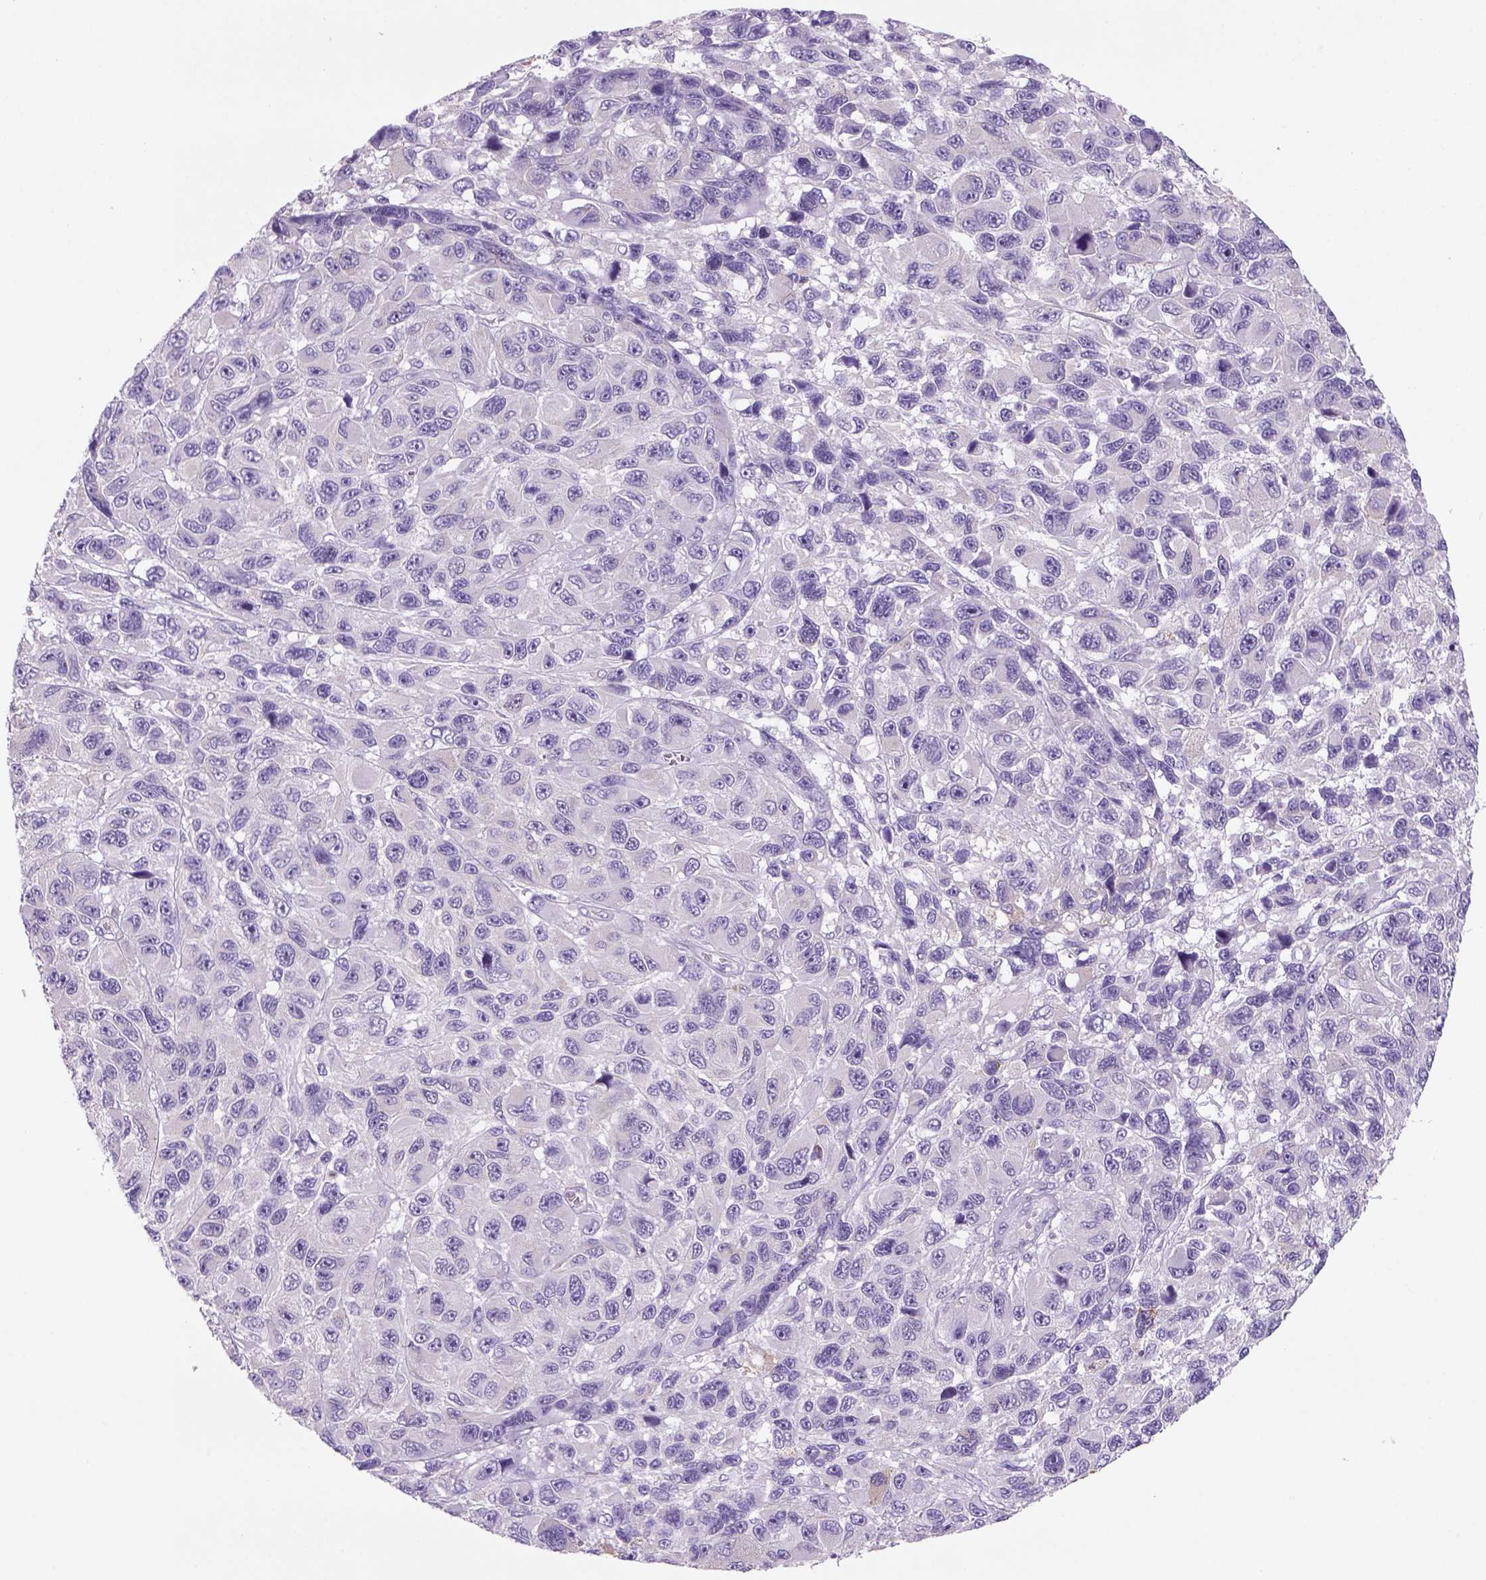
{"staining": {"intensity": "negative", "quantity": "none", "location": "none"}, "tissue": "melanoma", "cell_type": "Tumor cells", "image_type": "cancer", "snomed": [{"axis": "morphology", "description": "Malignant melanoma, NOS"}, {"axis": "topography", "description": "Skin"}], "caption": "DAB (3,3'-diaminobenzidine) immunohistochemical staining of human melanoma exhibits no significant positivity in tumor cells.", "gene": "NAALAD2", "patient": {"sex": "male", "age": 53}}